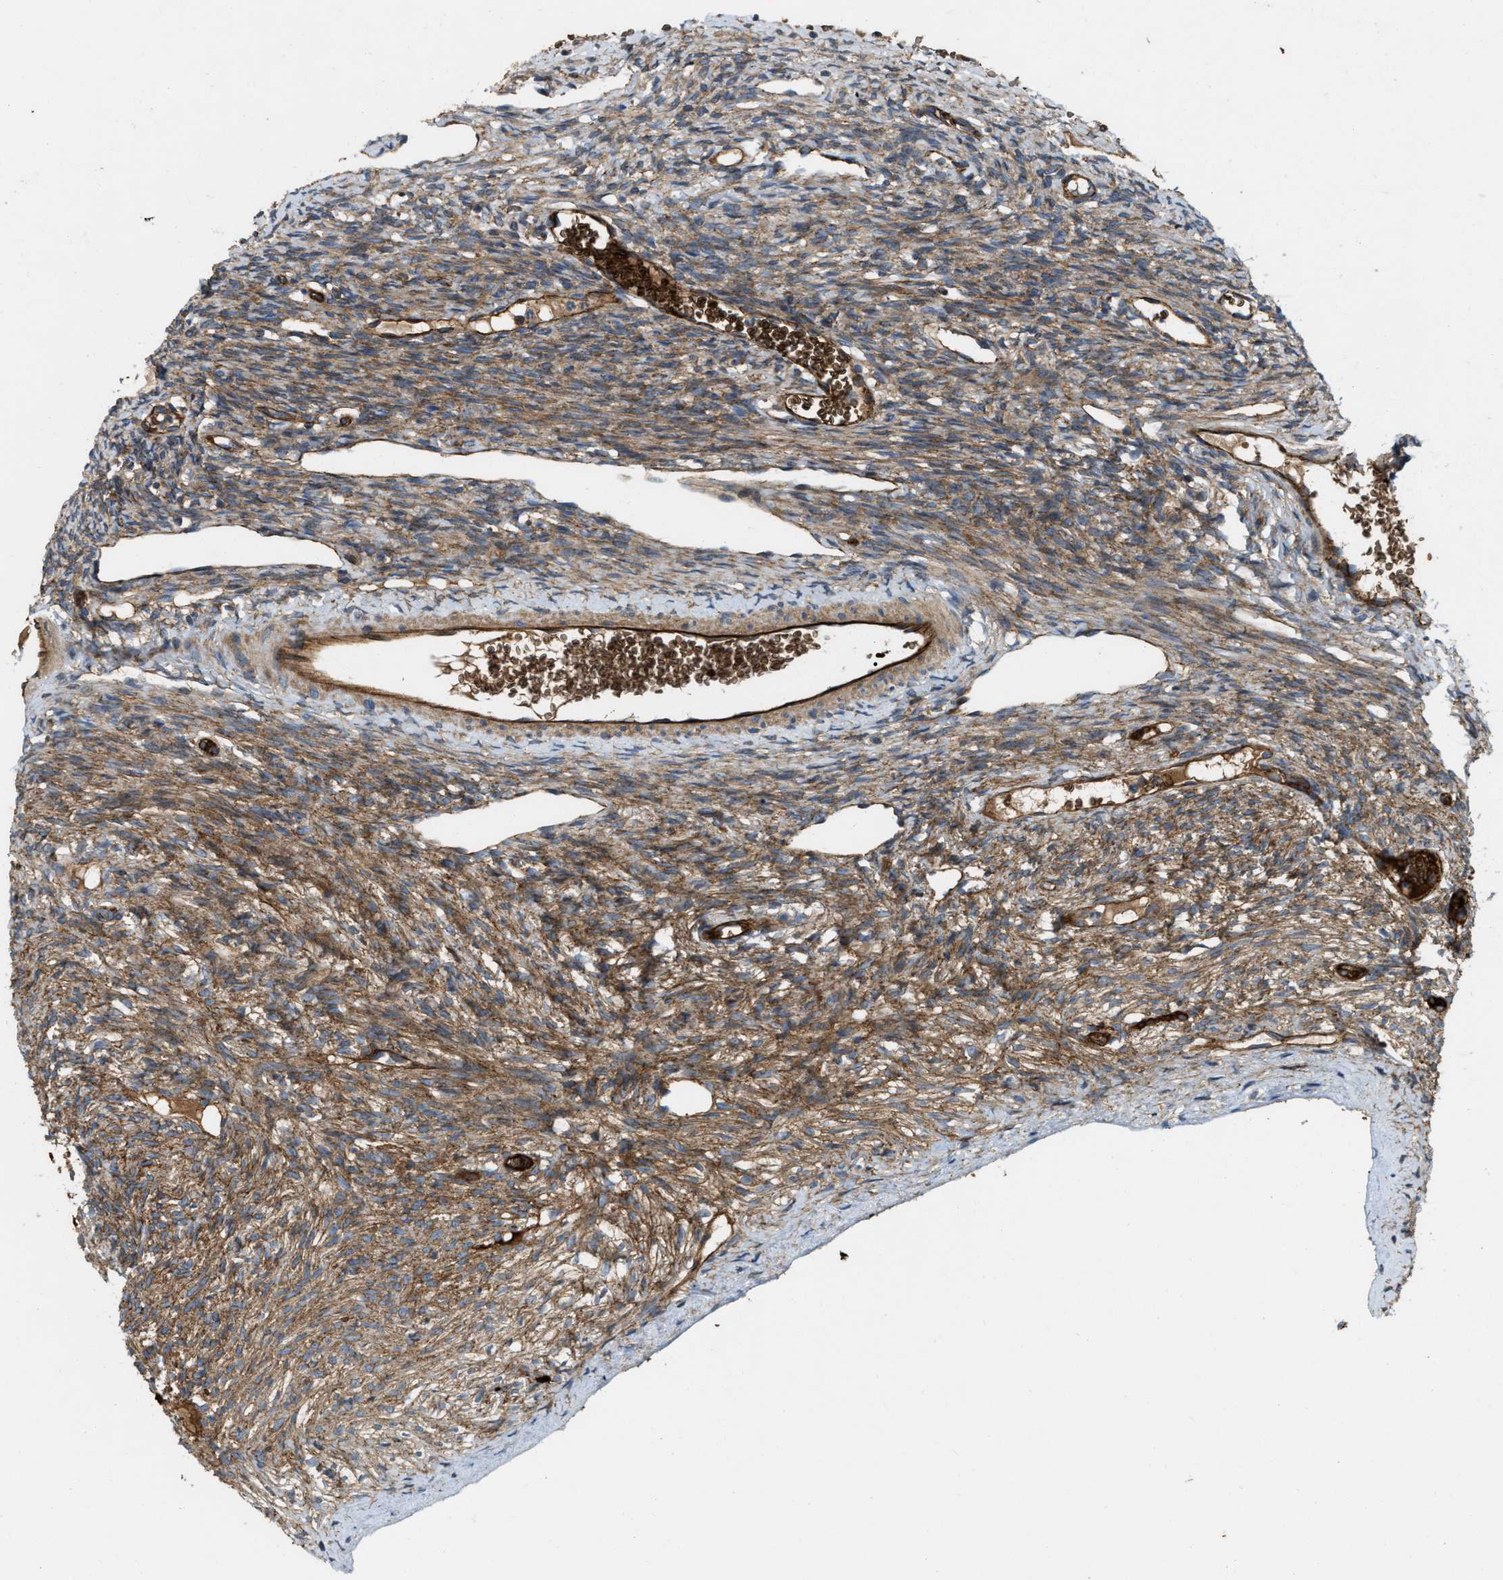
{"staining": {"intensity": "moderate", "quantity": ">75%", "location": "cytoplasmic/membranous"}, "tissue": "ovary", "cell_type": "Ovarian stroma cells", "image_type": "normal", "snomed": [{"axis": "morphology", "description": "Normal tissue, NOS"}, {"axis": "topography", "description": "Ovary"}], "caption": "Immunohistochemistry staining of benign ovary, which displays medium levels of moderate cytoplasmic/membranous staining in about >75% of ovarian stroma cells indicating moderate cytoplasmic/membranous protein positivity. The staining was performed using DAB (3,3'-diaminobenzidine) (brown) for protein detection and nuclei were counterstained in hematoxylin (blue).", "gene": "ERC1", "patient": {"sex": "female", "age": 33}}